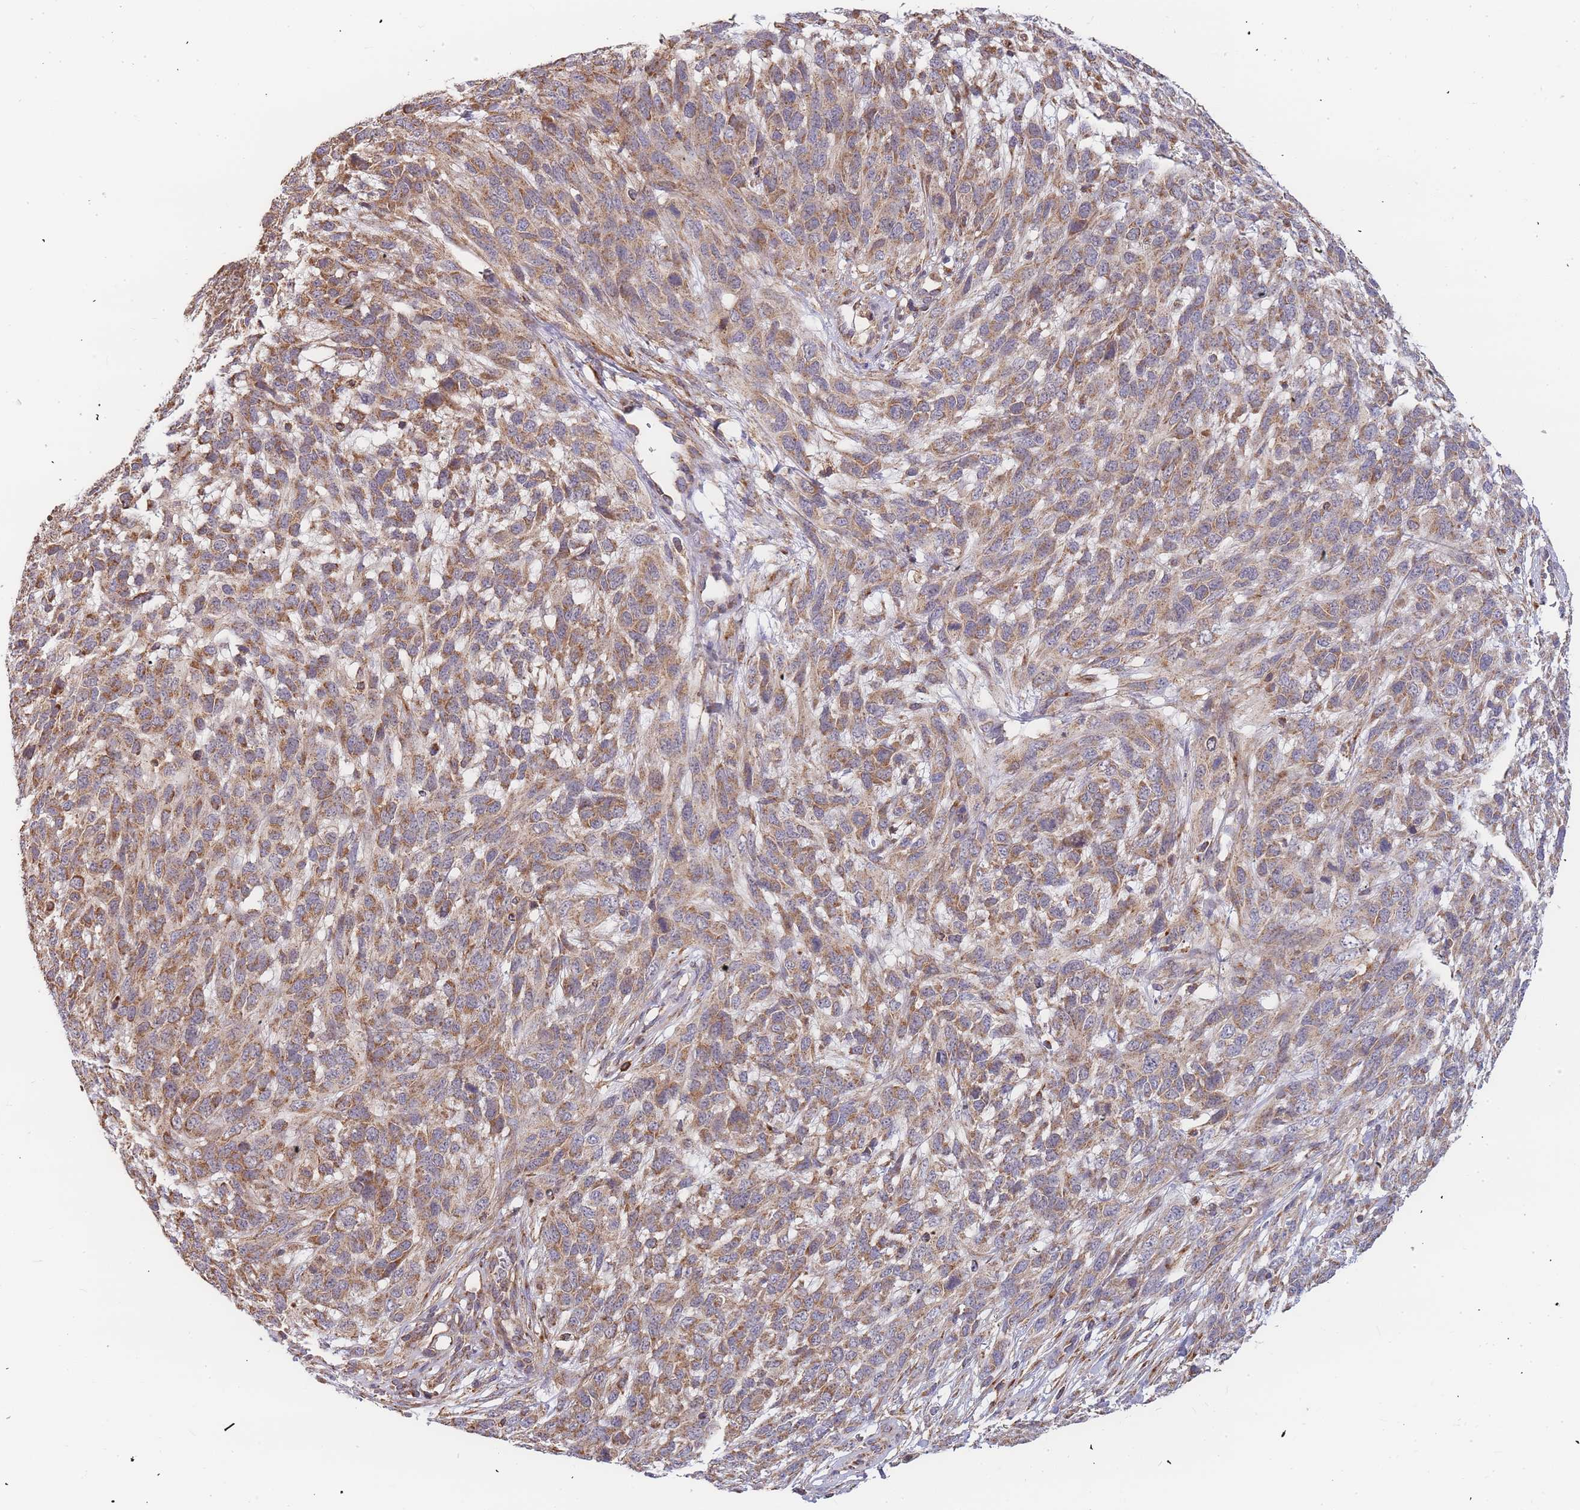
{"staining": {"intensity": "moderate", "quantity": ">75%", "location": "cytoplasmic/membranous"}, "tissue": "melanoma", "cell_type": "Tumor cells", "image_type": "cancer", "snomed": [{"axis": "morphology", "description": "Normal morphology"}, {"axis": "morphology", "description": "Malignant melanoma, NOS"}, {"axis": "topography", "description": "Skin"}], "caption": "This micrograph displays immunohistochemistry (IHC) staining of malignant melanoma, with medium moderate cytoplasmic/membranous expression in about >75% of tumor cells.", "gene": "ADCY9", "patient": {"sex": "female", "age": 72}}